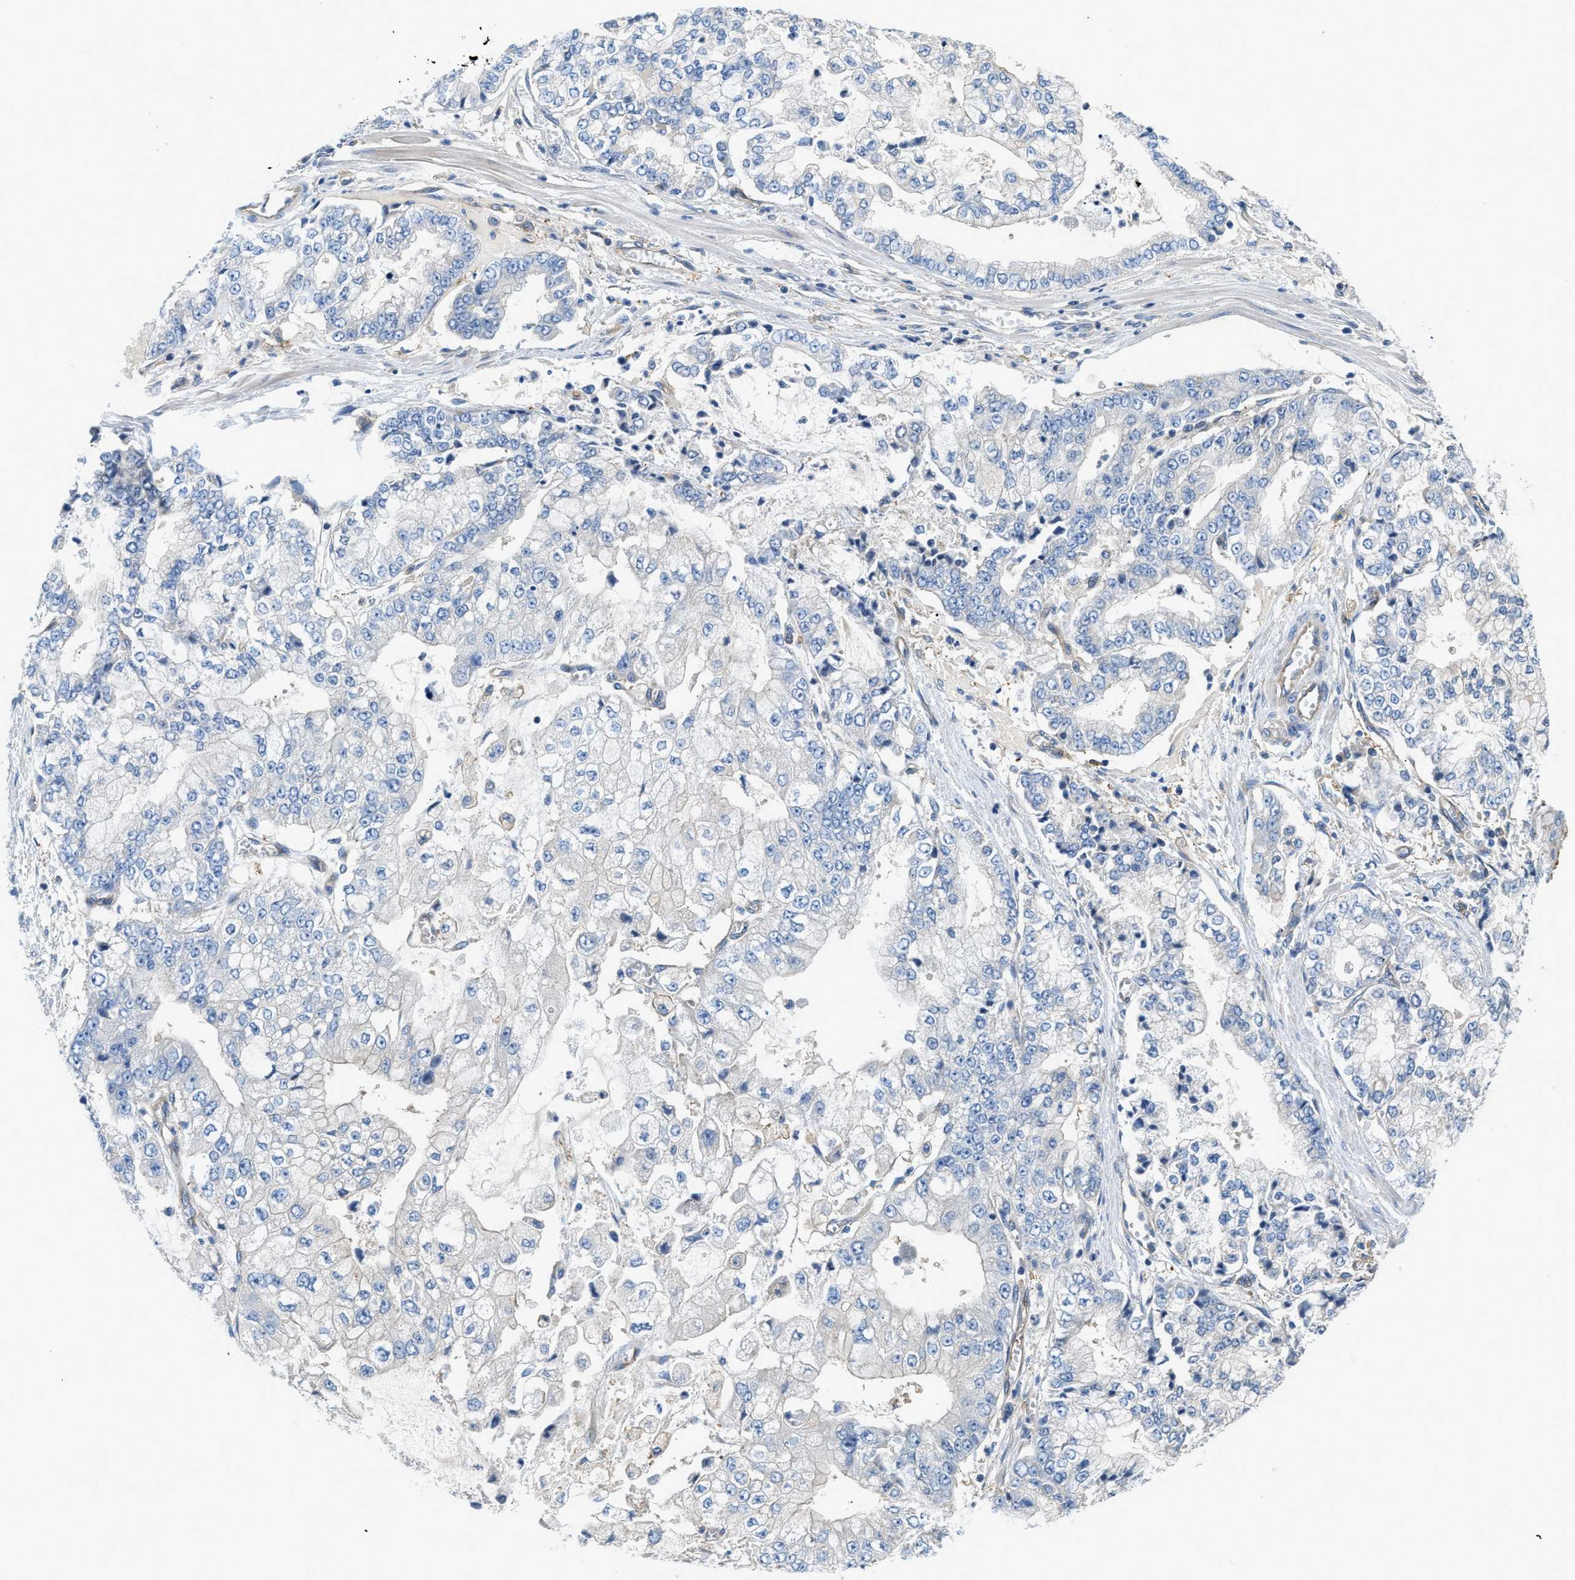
{"staining": {"intensity": "negative", "quantity": "none", "location": "none"}, "tissue": "stomach cancer", "cell_type": "Tumor cells", "image_type": "cancer", "snomed": [{"axis": "morphology", "description": "Adenocarcinoma, NOS"}, {"axis": "topography", "description": "Stomach"}], "caption": "A photomicrograph of stomach cancer stained for a protein shows no brown staining in tumor cells. (Brightfield microscopy of DAB immunohistochemistry (IHC) at high magnification).", "gene": "NSUN7", "patient": {"sex": "male", "age": 76}}